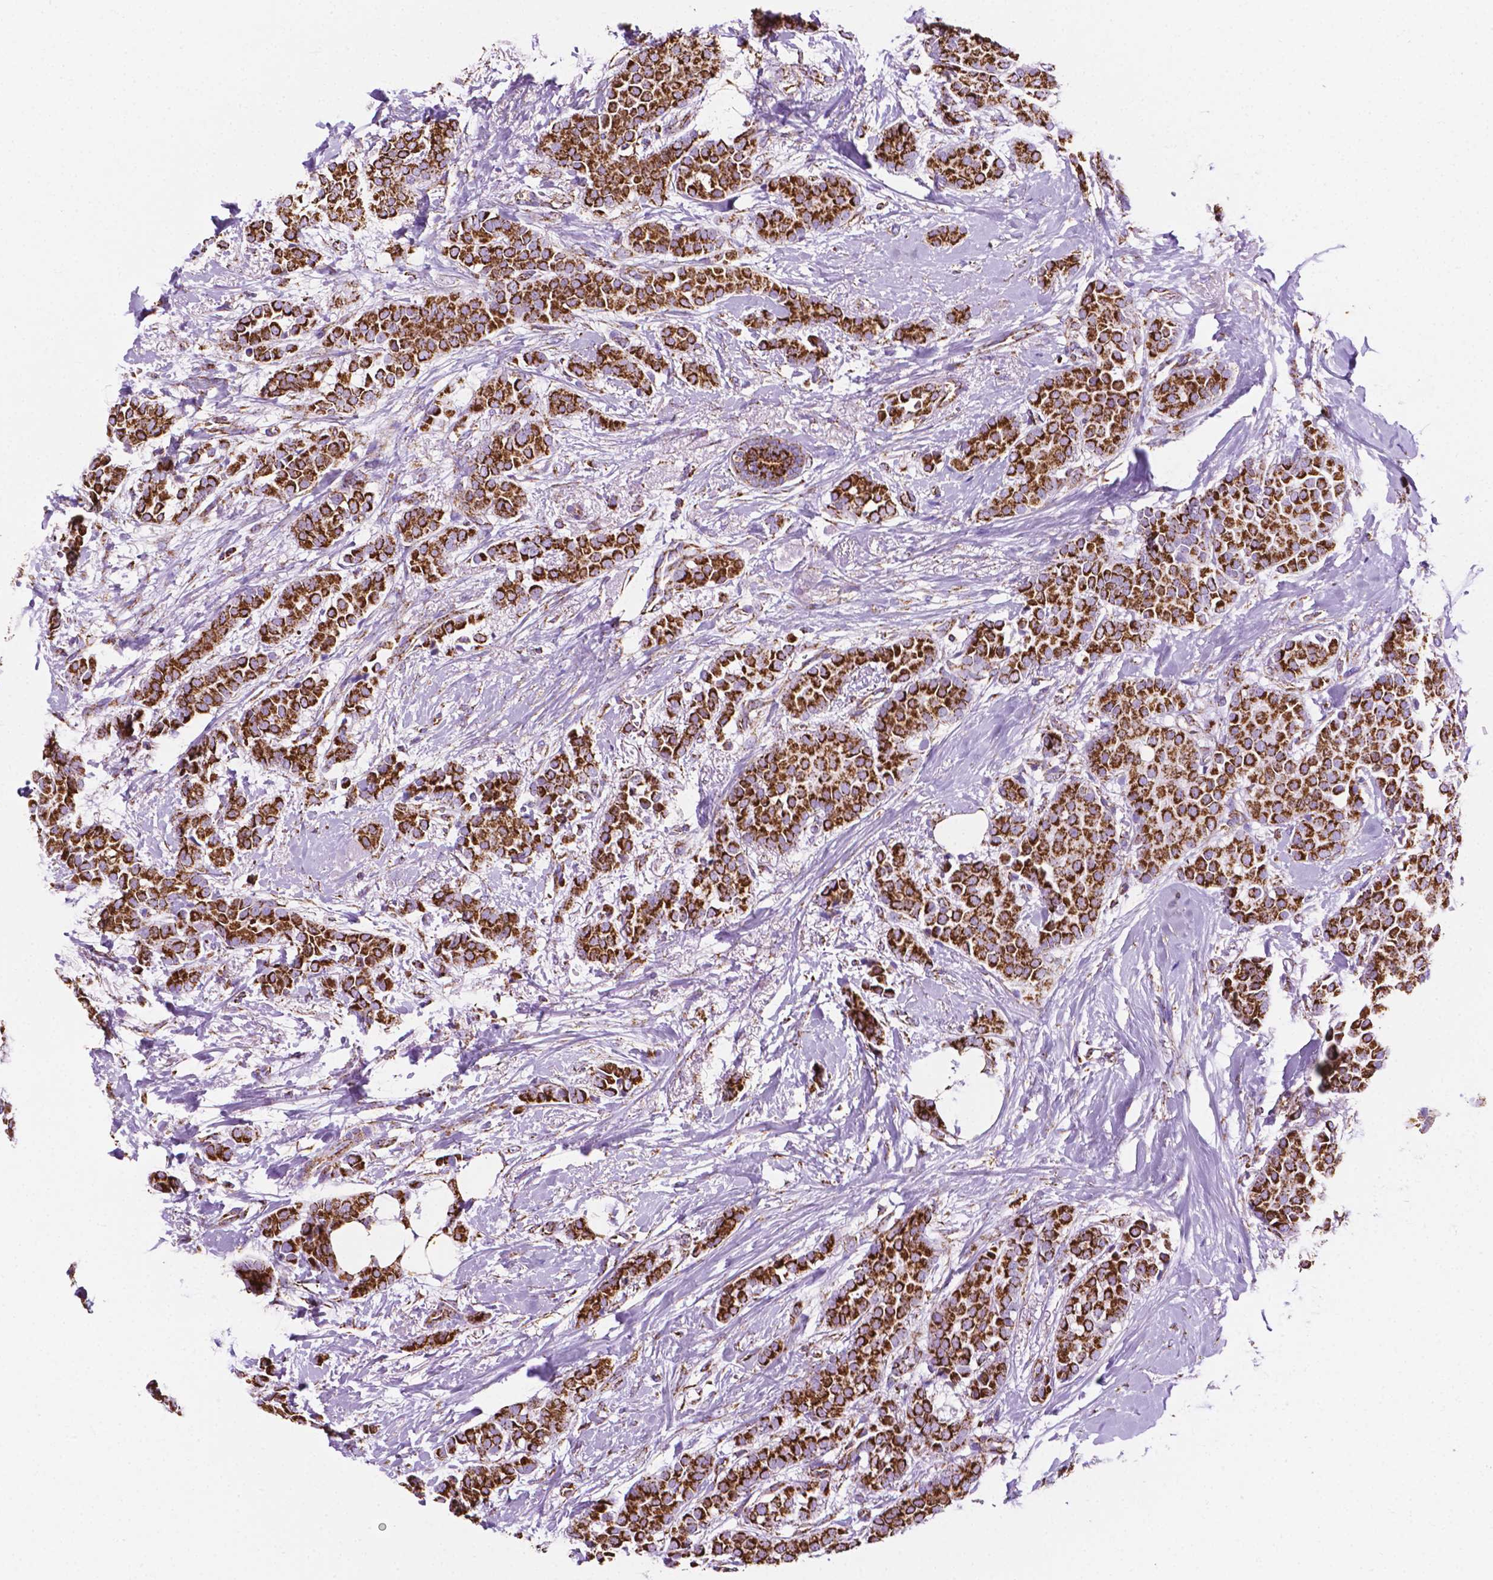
{"staining": {"intensity": "strong", "quantity": ">75%", "location": "cytoplasmic/membranous"}, "tissue": "breast cancer", "cell_type": "Tumor cells", "image_type": "cancer", "snomed": [{"axis": "morphology", "description": "Duct carcinoma"}, {"axis": "topography", "description": "Breast"}], "caption": "Immunohistochemistry (IHC) of human breast infiltrating ductal carcinoma shows high levels of strong cytoplasmic/membranous positivity in about >75% of tumor cells.", "gene": "RMDN3", "patient": {"sex": "female", "age": 79}}